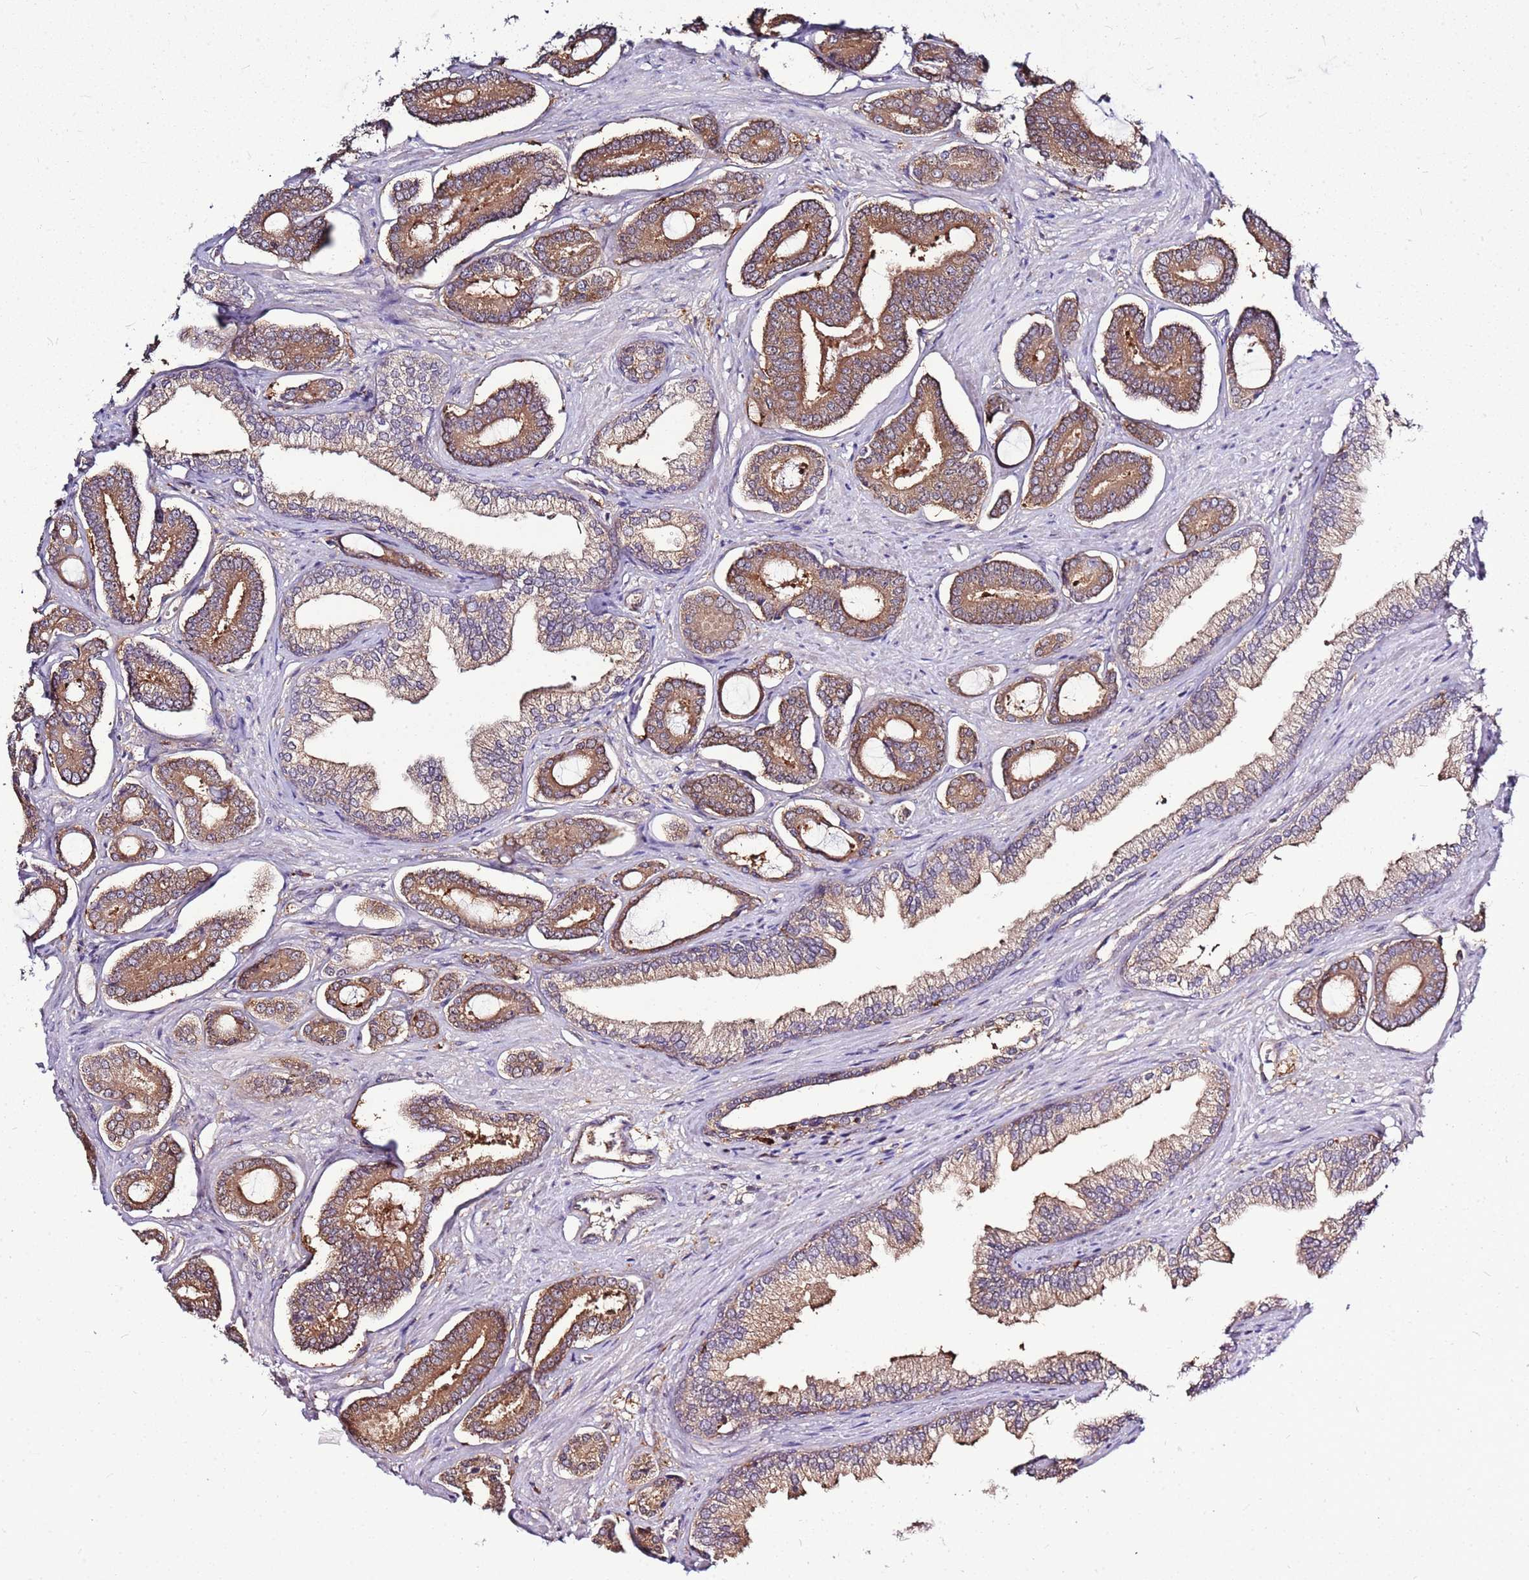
{"staining": {"intensity": "moderate", "quantity": ">75%", "location": "cytoplasmic/membranous"}, "tissue": "prostate cancer", "cell_type": "Tumor cells", "image_type": "cancer", "snomed": [{"axis": "morphology", "description": "Adenocarcinoma, NOS"}, {"axis": "topography", "description": "Prostate and seminal vesicle, NOS"}], "caption": "Approximately >75% of tumor cells in prostate cancer reveal moderate cytoplasmic/membranous protein positivity as visualized by brown immunohistochemical staining.", "gene": "ATXN2L", "patient": {"sex": "male", "age": 76}}